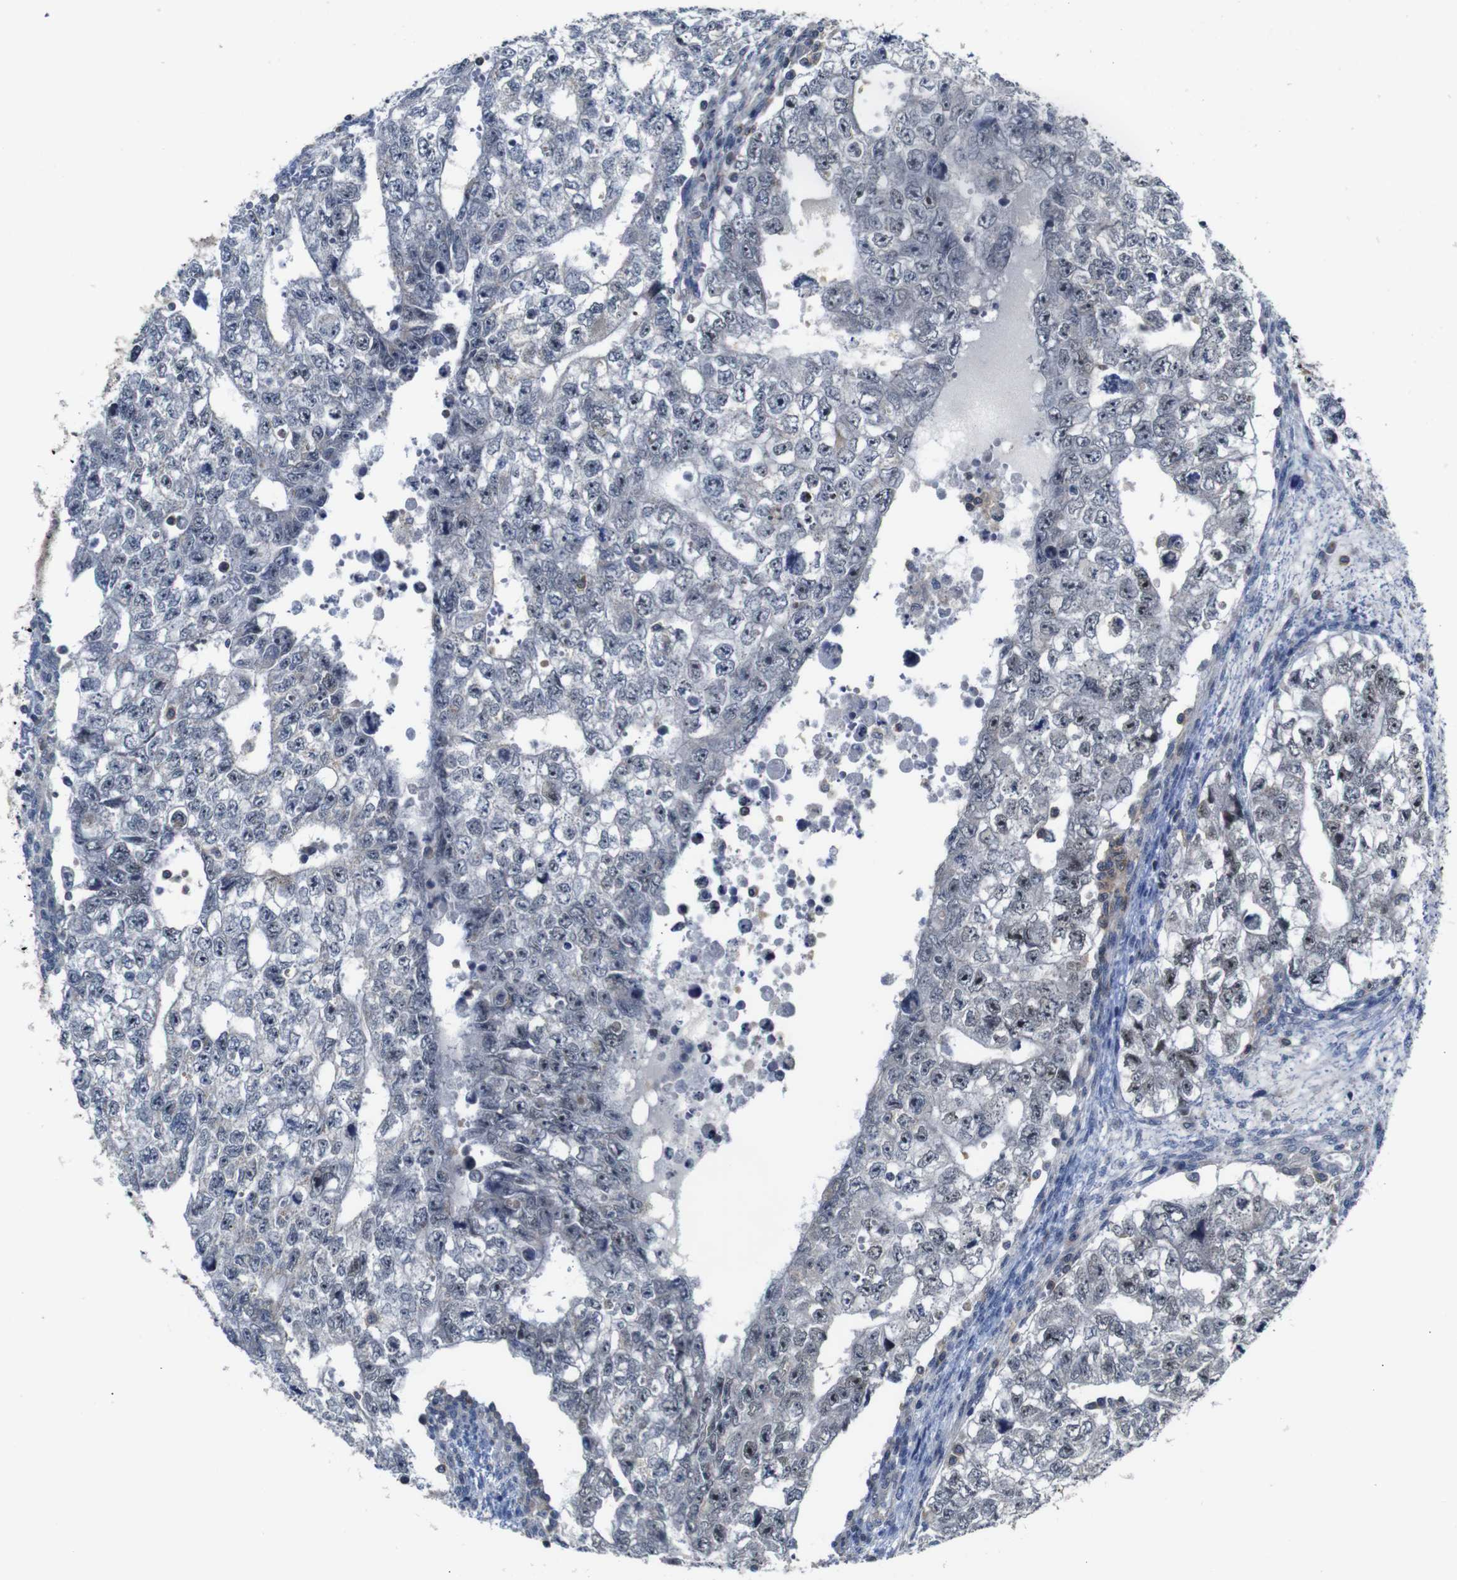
{"staining": {"intensity": "moderate", "quantity": "<25%", "location": "nuclear"}, "tissue": "testis cancer", "cell_type": "Tumor cells", "image_type": "cancer", "snomed": [{"axis": "morphology", "description": "Seminoma, NOS"}, {"axis": "morphology", "description": "Carcinoma, Embryonal, NOS"}, {"axis": "topography", "description": "Testis"}], "caption": "This histopathology image reveals immunohistochemistry staining of testis seminoma, with low moderate nuclear expression in about <25% of tumor cells.", "gene": "BRWD3", "patient": {"sex": "male", "age": 38}}